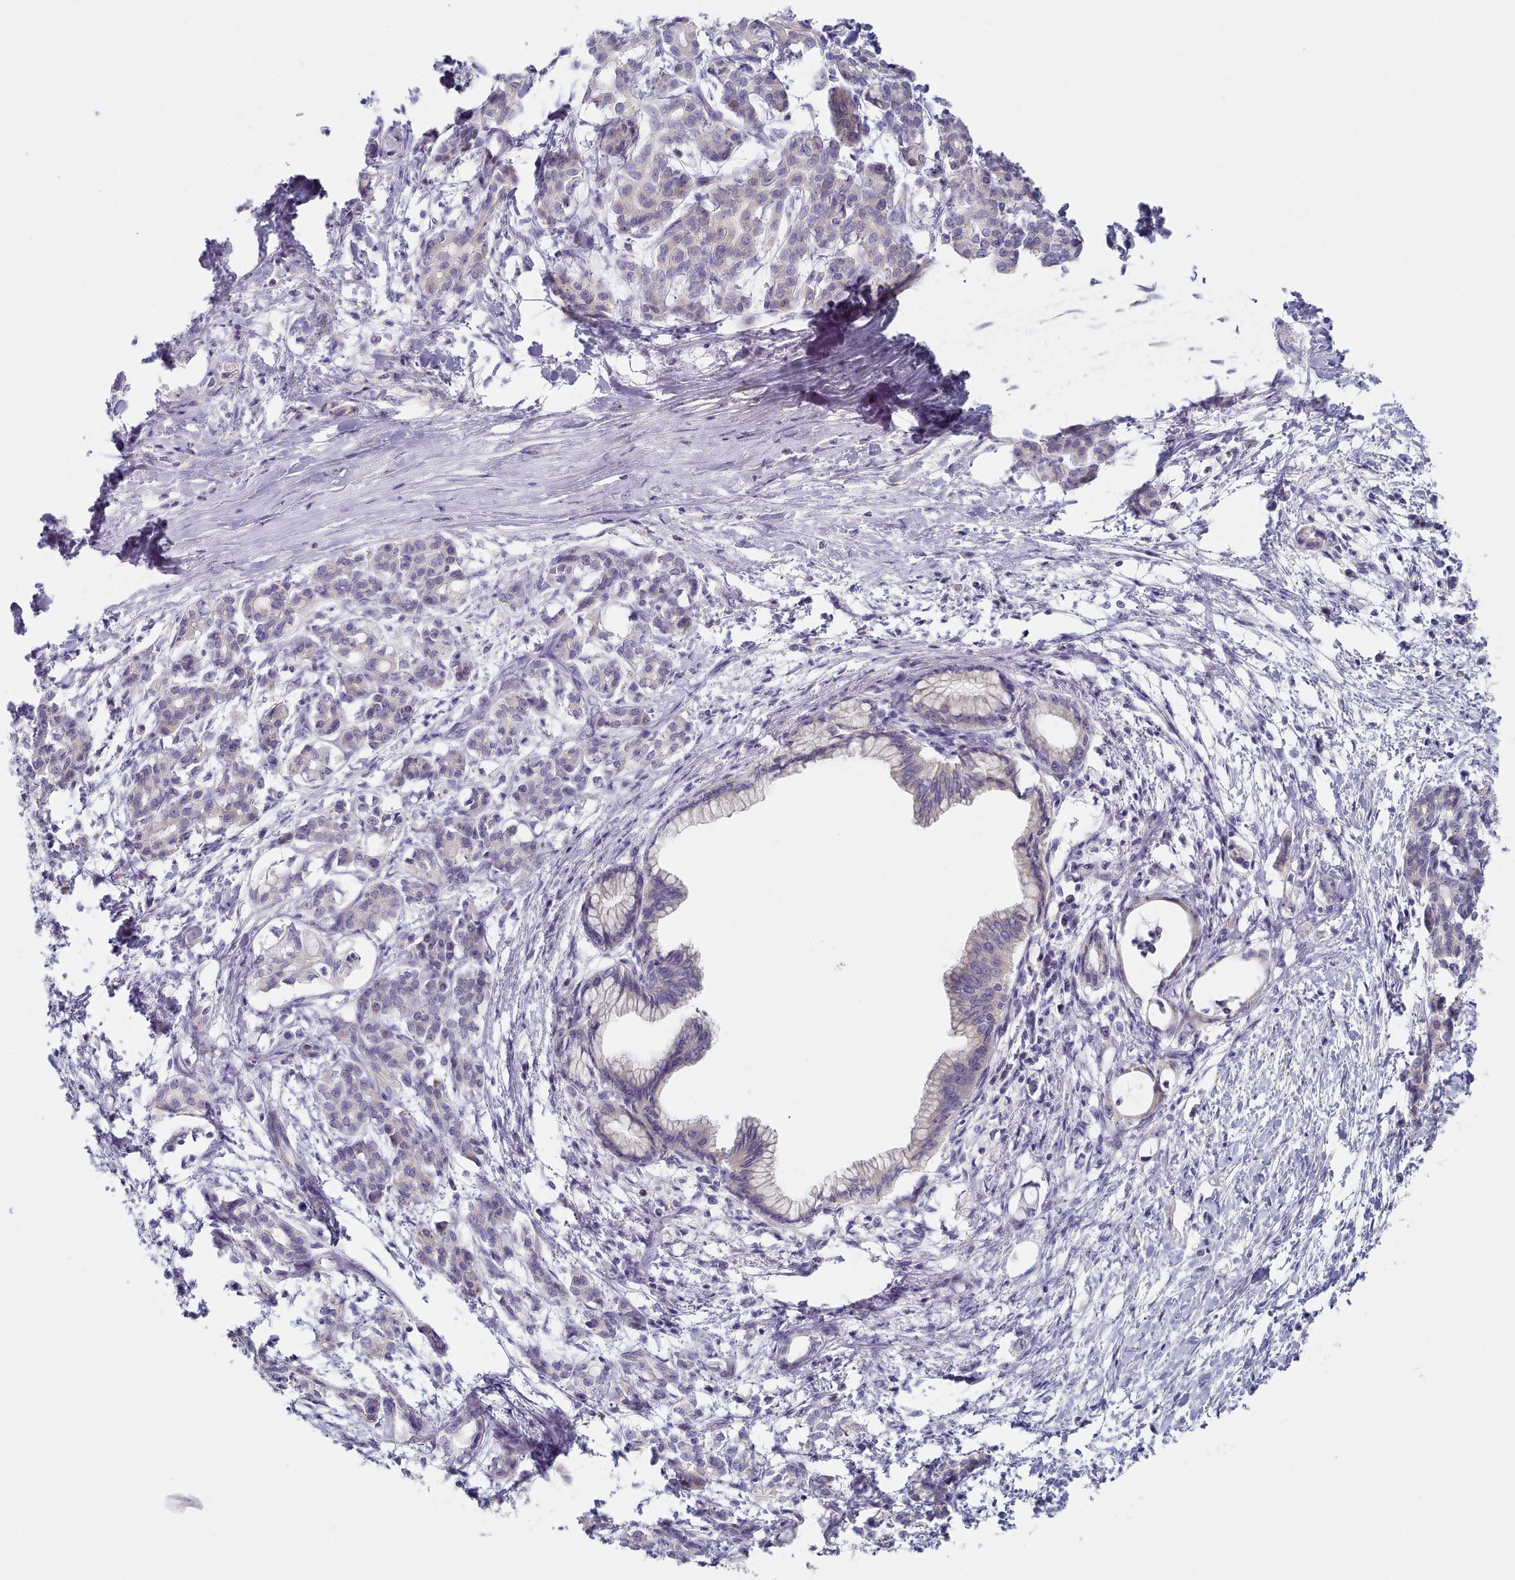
{"staining": {"intensity": "negative", "quantity": "none", "location": "none"}, "tissue": "pancreatic cancer", "cell_type": "Tumor cells", "image_type": "cancer", "snomed": [{"axis": "morphology", "description": "Adenocarcinoma, NOS"}, {"axis": "topography", "description": "Pancreas"}], "caption": "Immunohistochemical staining of human pancreatic cancer shows no significant positivity in tumor cells.", "gene": "TYW1B", "patient": {"sex": "female", "age": 55}}